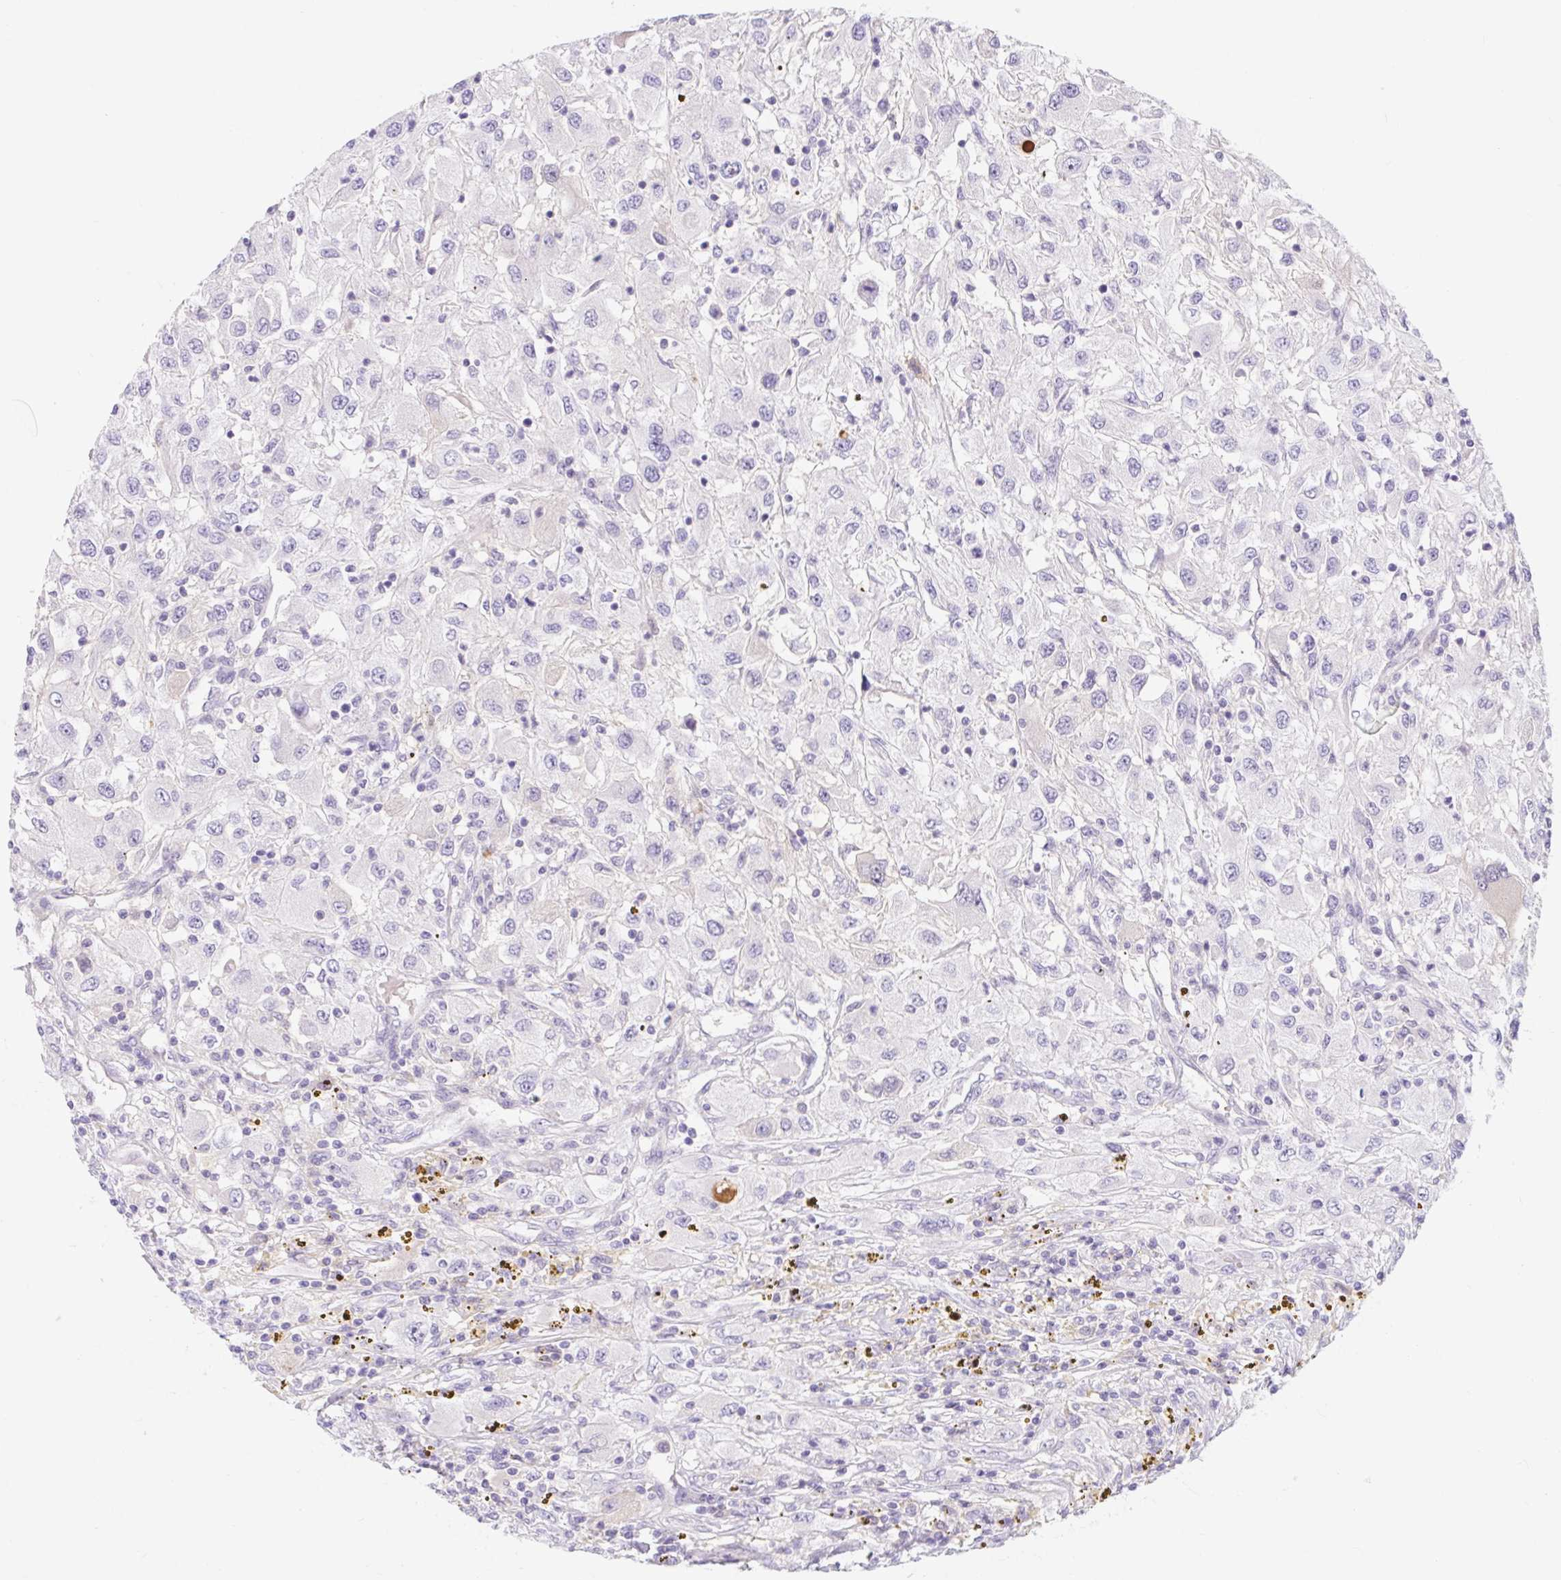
{"staining": {"intensity": "negative", "quantity": "none", "location": "none"}, "tissue": "renal cancer", "cell_type": "Tumor cells", "image_type": "cancer", "snomed": [{"axis": "morphology", "description": "Adenocarcinoma, NOS"}, {"axis": "topography", "description": "Kidney"}], "caption": "High power microscopy micrograph of an immunohistochemistry photomicrograph of renal cancer (adenocarcinoma), revealing no significant expression in tumor cells. (Stains: DAB immunohistochemistry with hematoxylin counter stain, Microscopy: brightfield microscopy at high magnification).", "gene": "SLC28A1", "patient": {"sex": "female", "age": 67}}